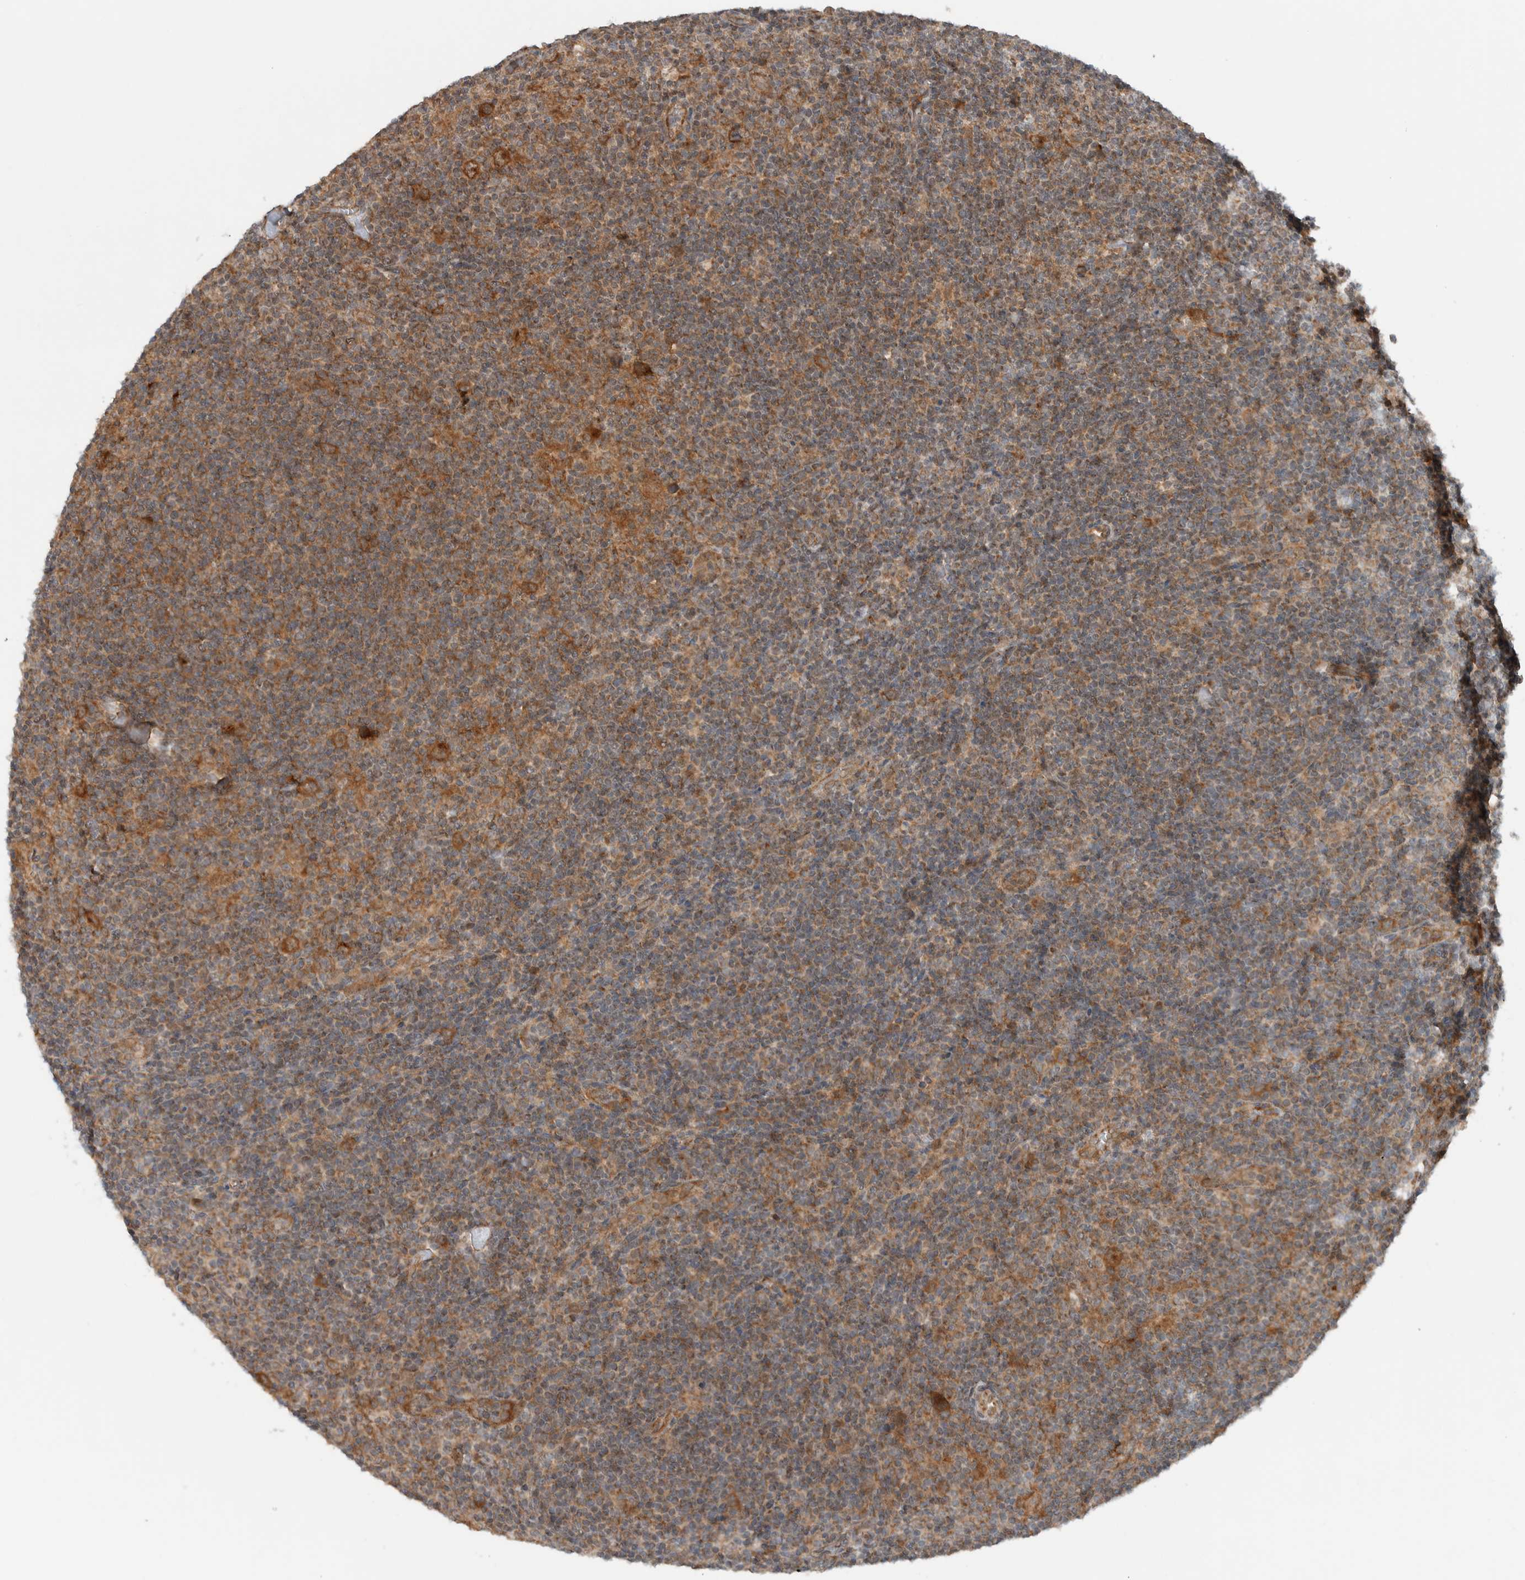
{"staining": {"intensity": "strong", "quantity": ">75%", "location": "cytoplasmic/membranous"}, "tissue": "lymphoma", "cell_type": "Tumor cells", "image_type": "cancer", "snomed": [{"axis": "morphology", "description": "Hodgkin's disease, NOS"}, {"axis": "topography", "description": "Lymph node"}], "caption": "Human Hodgkin's disease stained with a brown dye exhibits strong cytoplasmic/membranous positive positivity in approximately >75% of tumor cells.", "gene": "KLHL6", "patient": {"sex": "female", "age": 57}}